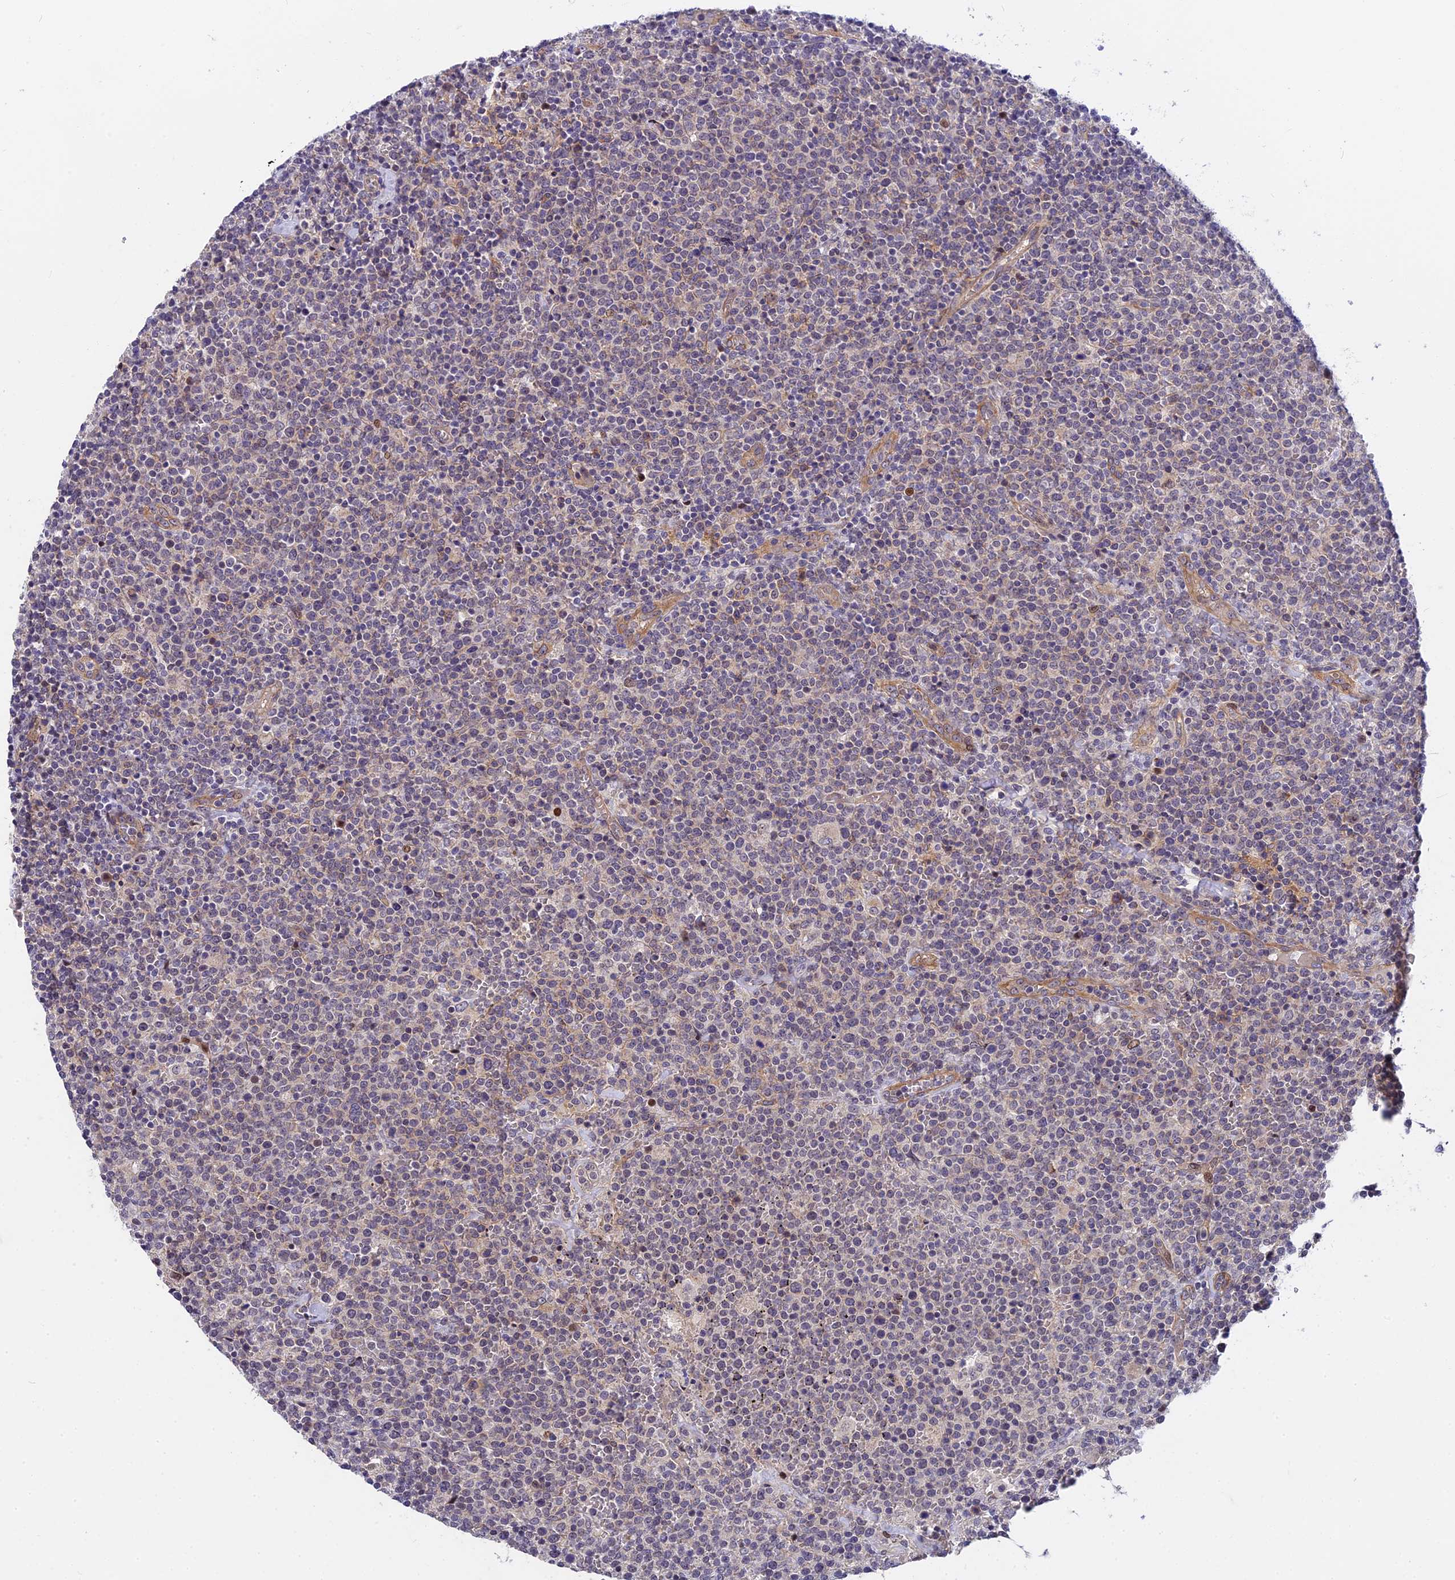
{"staining": {"intensity": "negative", "quantity": "none", "location": "none"}, "tissue": "lymphoma", "cell_type": "Tumor cells", "image_type": "cancer", "snomed": [{"axis": "morphology", "description": "Malignant lymphoma, non-Hodgkin's type, High grade"}, {"axis": "topography", "description": "Lymph node"}], "caption": "DAB (3,3'-diaminobenzidine) immunohistochemical staining of lymphoma shows no significant positivity in tumor cells.", "gene": "ANKRD34B", "patient": {"sex": "male", "age": 61}}